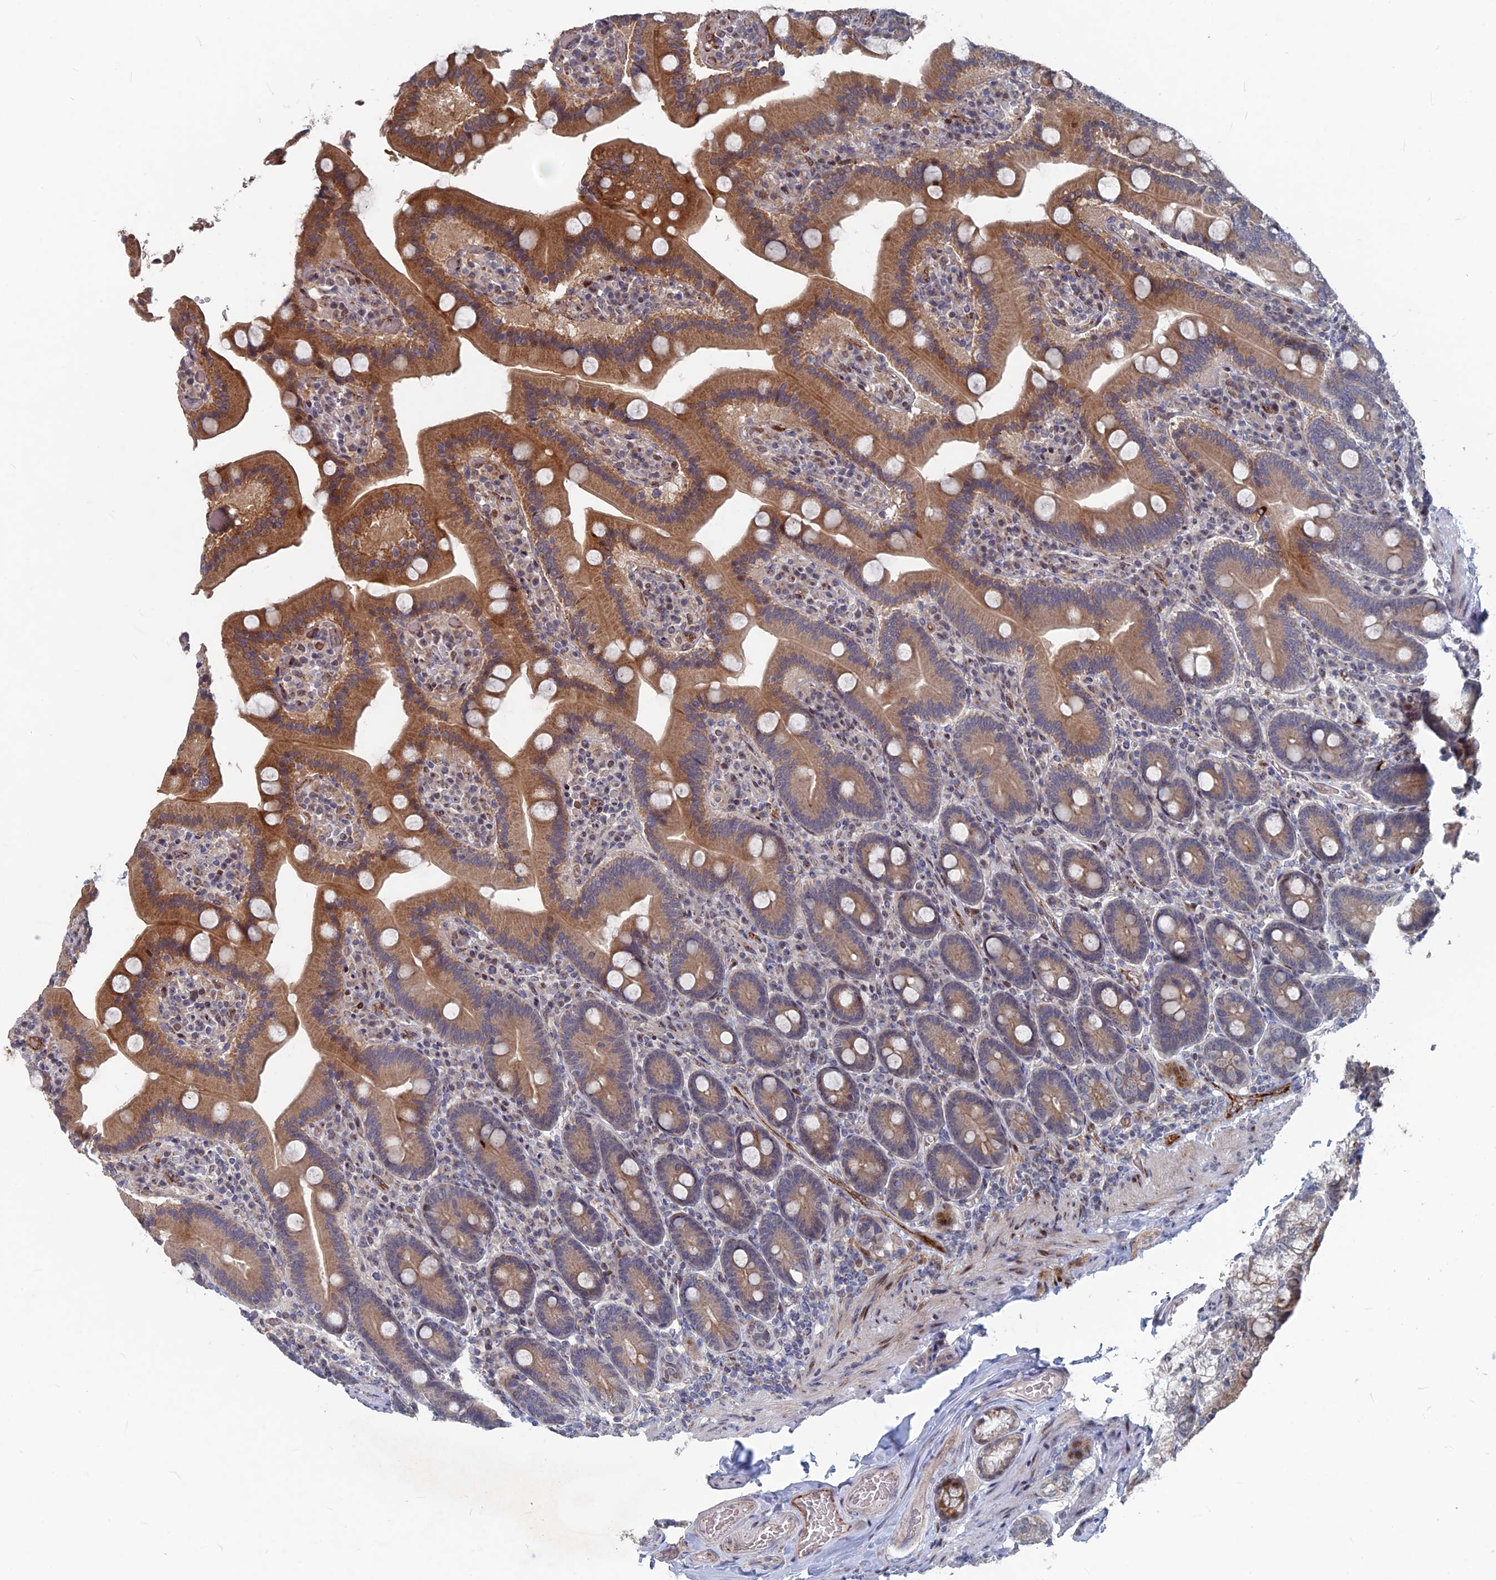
{"staining": {"intensity": "strong", "quantity": "25%-75%", "location": "cytoplasmic/membranous"}, "tissue": "duodenum", "cell_type": "Glandular cells", "image_type": "normal", "snomed": [{"axis": "morphology", "description": "Normal tissue, NOS"}, {"axis": "topography", "description": "Duodenum"}], "caption": "Unremarkable duodenum displays strong cytoplasmic/membranous positivity in about 25%-75% of glandular cells.", "gene": "SH3D21", "patient": {"sex": "female", "age": 62}}